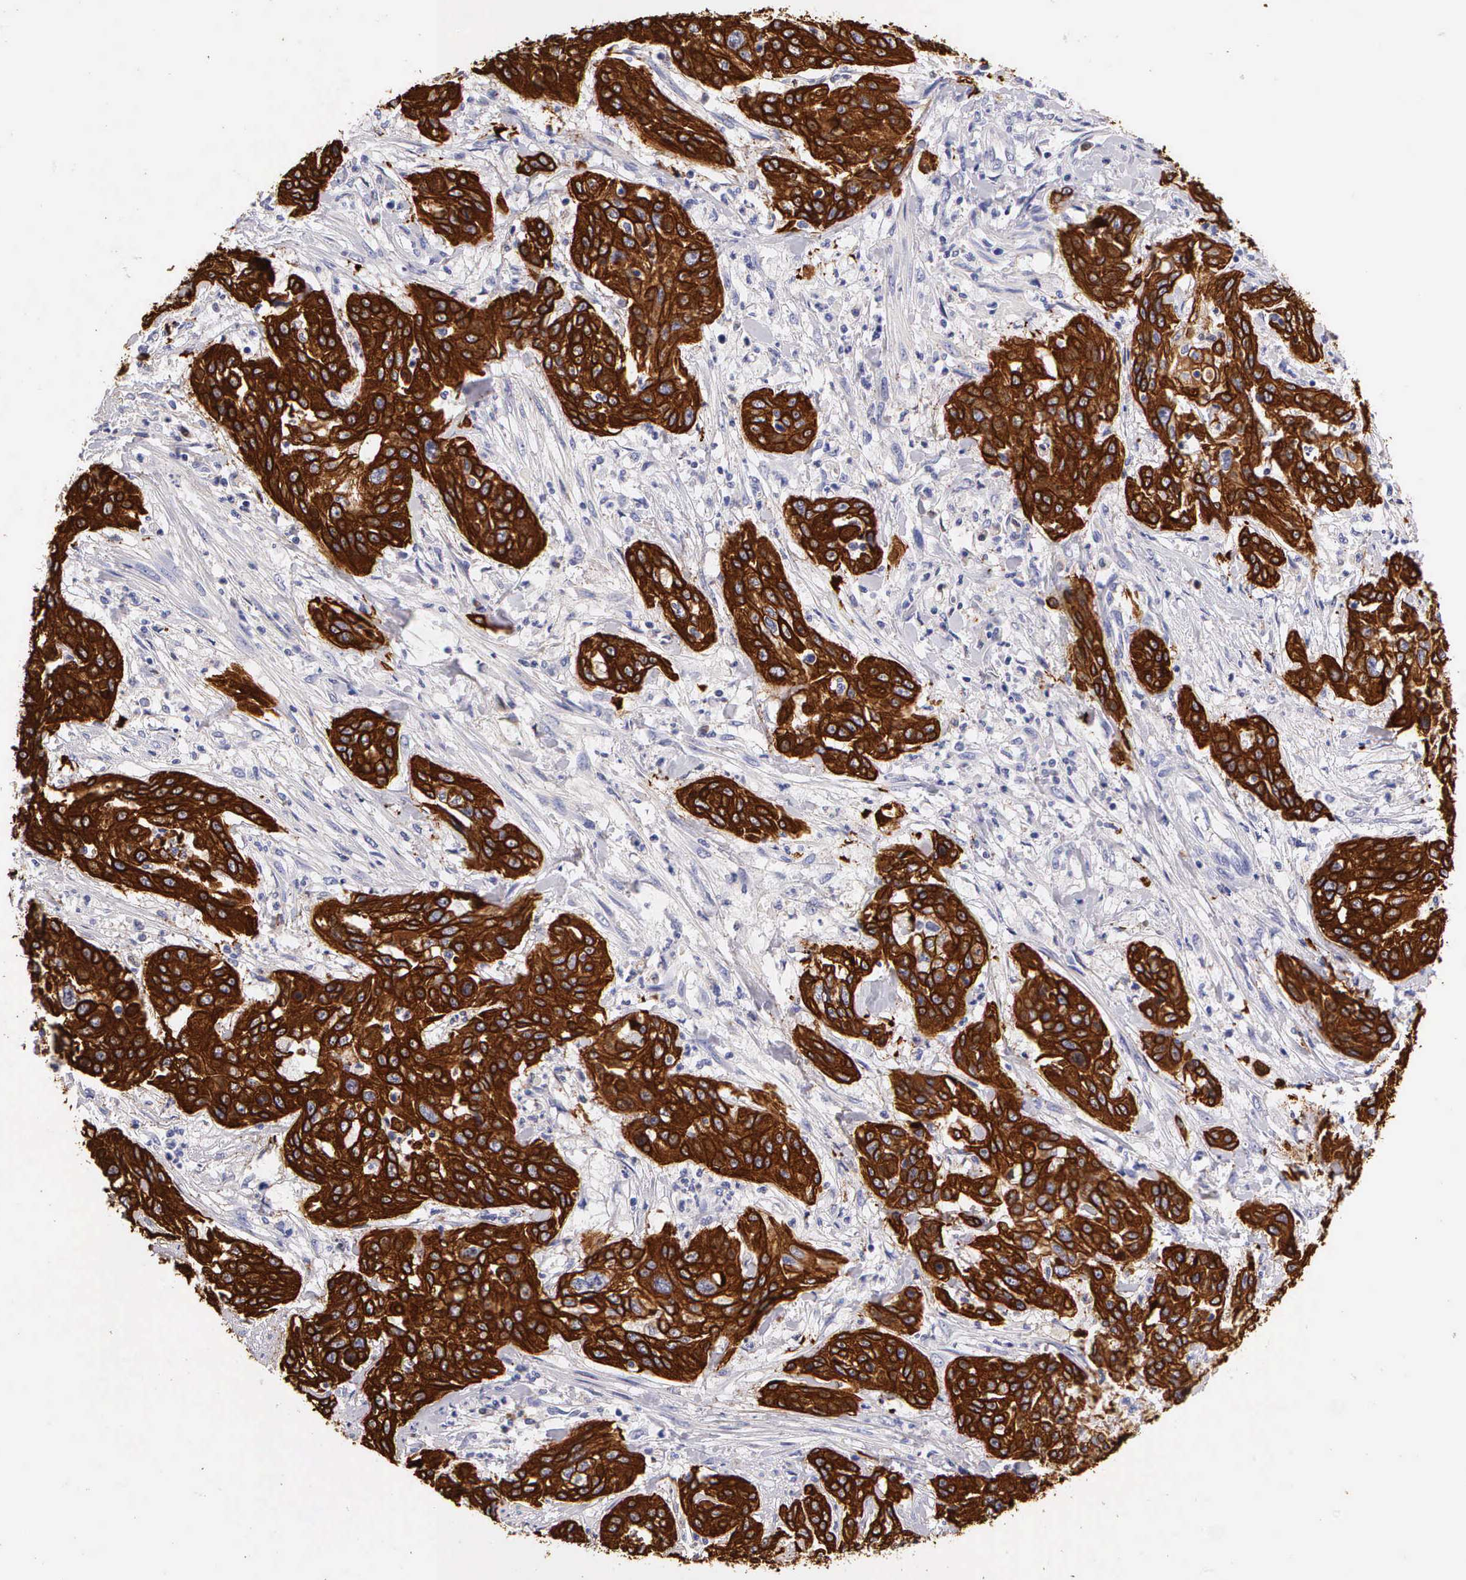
{"staining": {"intensity": "strong", "quantity": ">75%", "location": "cytoplasmic/membranous"}, "tissue": "cervical cancer", "cell_type": "Tumor cells", "image_type": "cancer", "snomed": [{"axis": "morphology", "description": "Squamous cell carcinoma, NOS"}, {"axis": "topography", "description": "Cervix"}], "caption": "Brown immunohistochemical staining in cervical squamous cell carcinoma shows strong cytoplasmic/membranous positivity in approximately >75% of tumor cells.", "gene": "KRT17", "patient": {"sex": "female", "age": 41}}